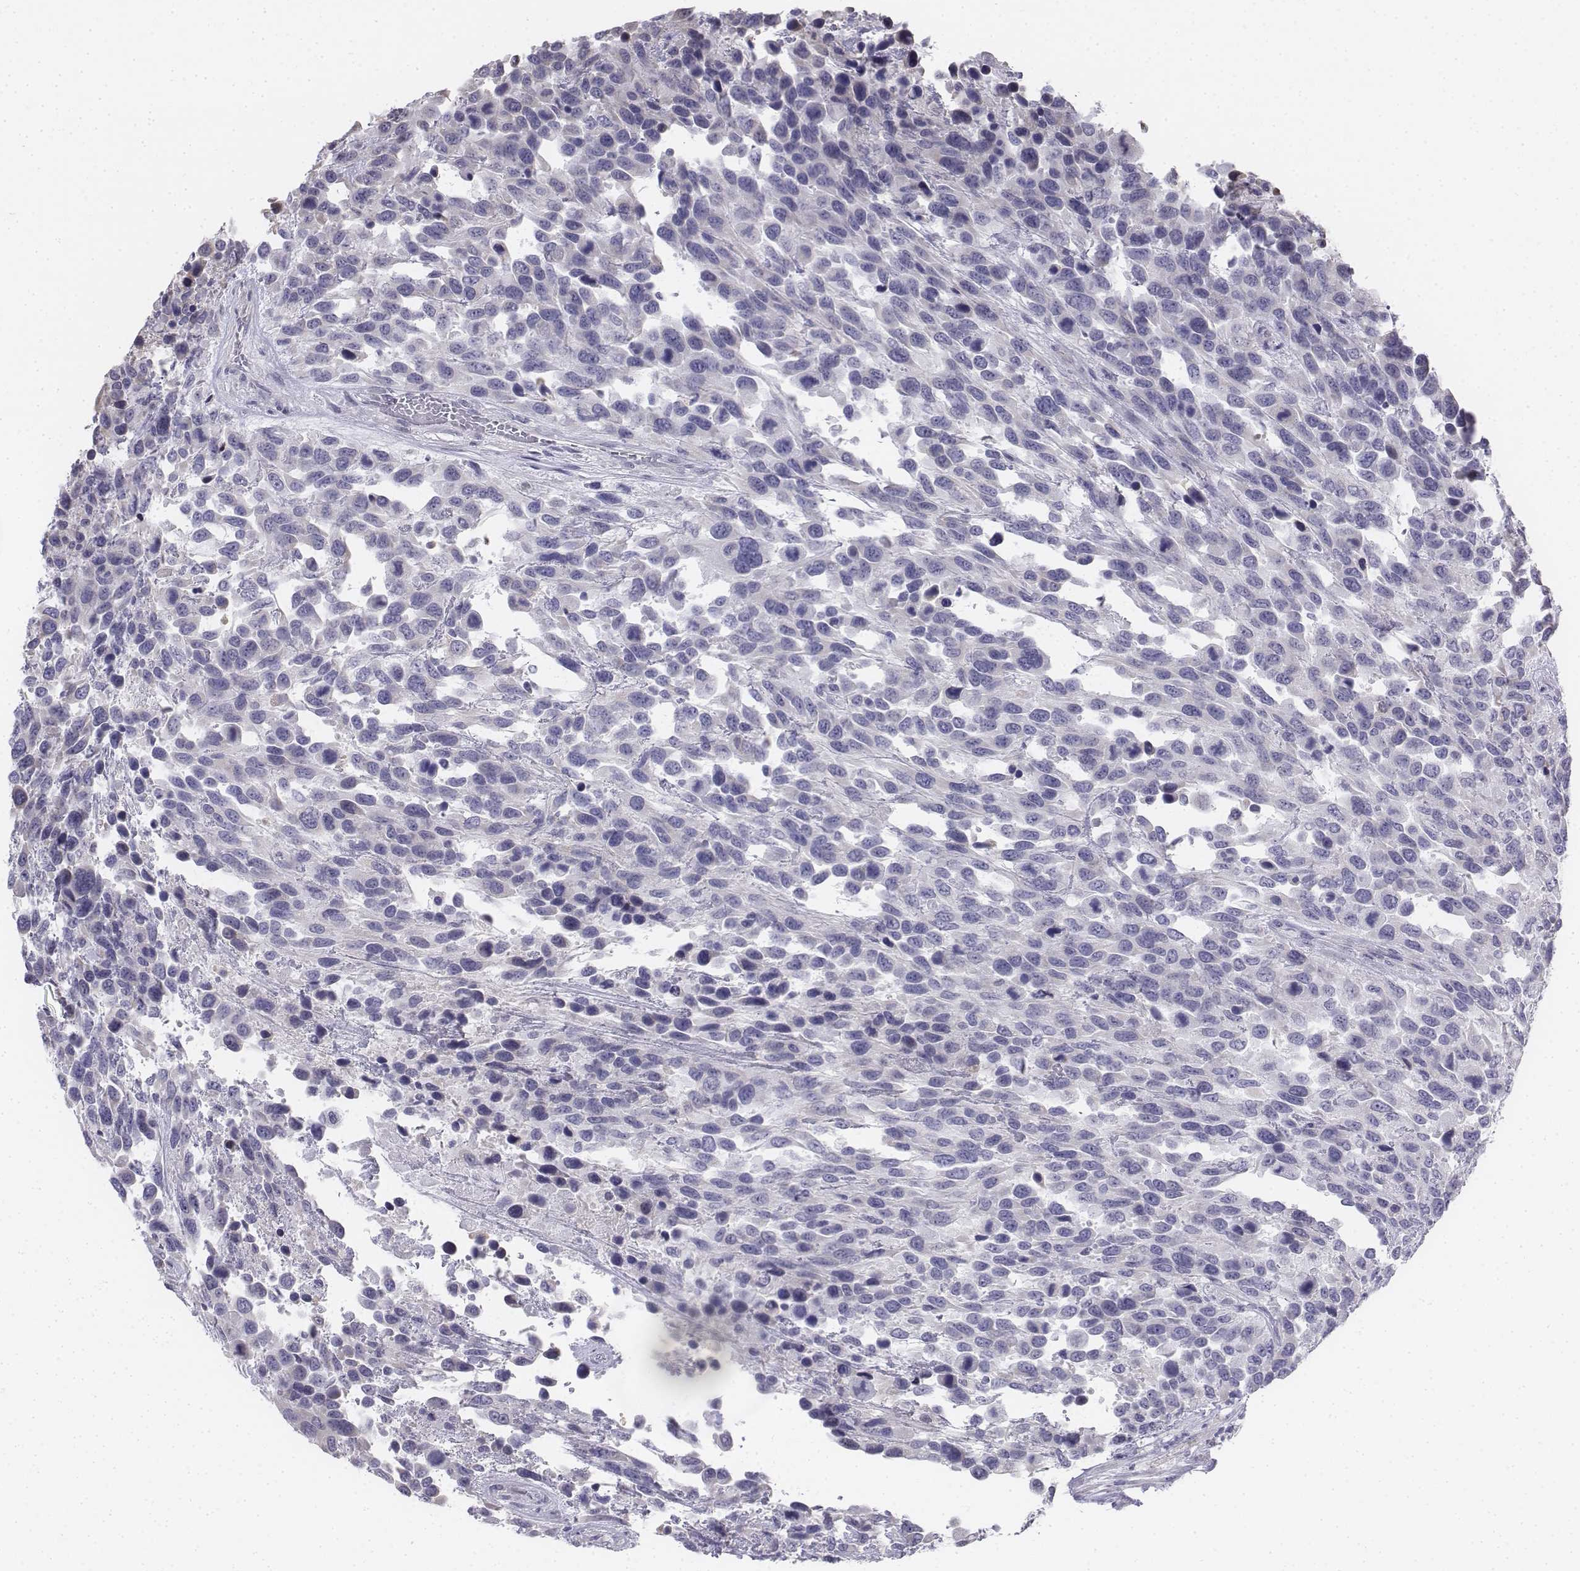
{"staining": {"intensity": "negative", "quantity": "none", "location": "none"}, "tissue": "urothelial cancer", "cell_type": "Tumor cells", "image_type": "cancer", "snomed": [{"axis": "morphology", "description": "Urothelial carcinoma, High grade"}, {"axis": "topography", "description": "Urinary bladder"}], "caption": "Tumor cells show no significant protein expression in urothelial cancer.", "gene": "PENK", "patient": {"sex": "female", "age": 70}}